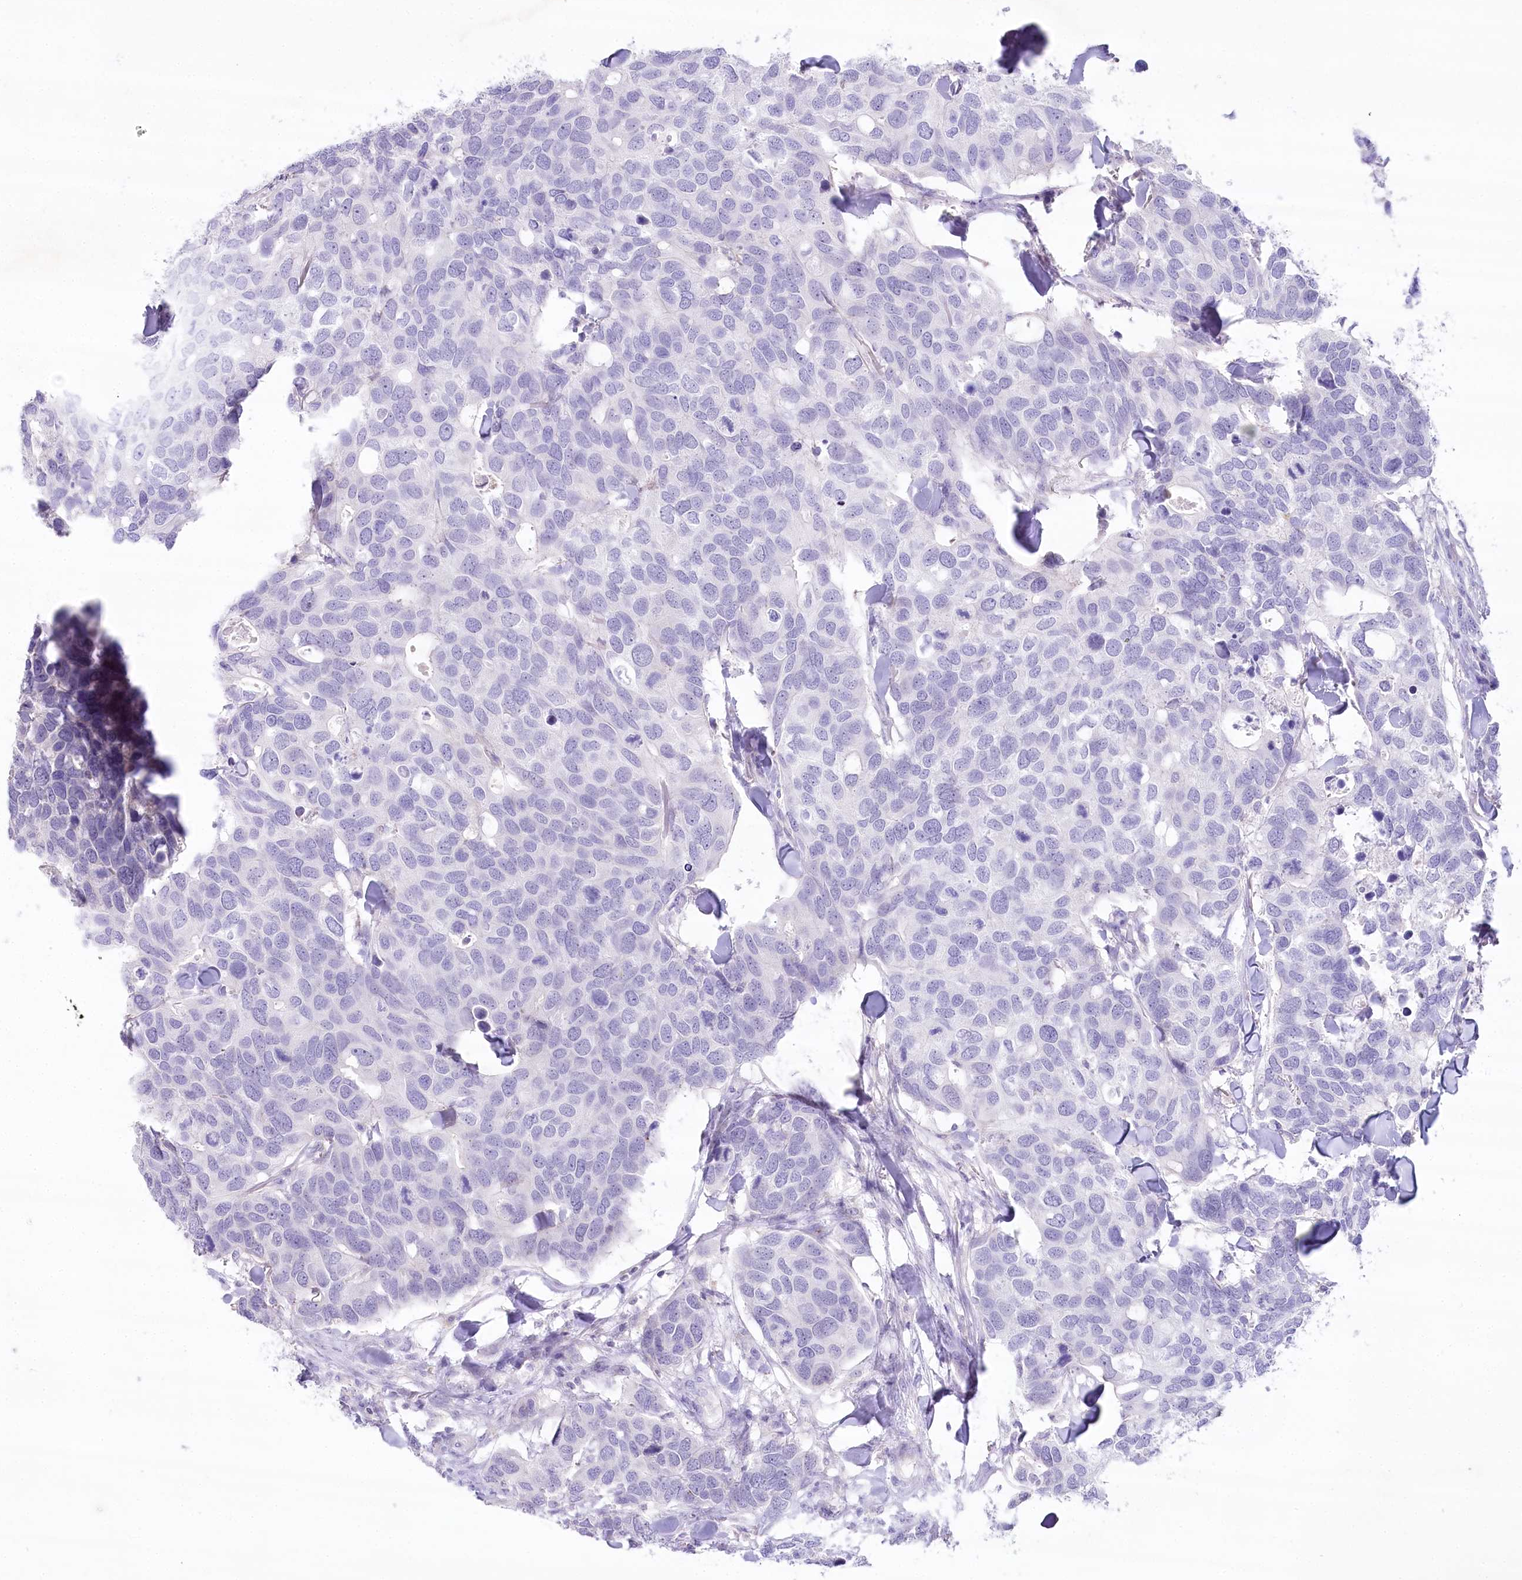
{"staining": {"intensity": "negative", "quantity": "none", "location": "none"}, "tissue": "breast cancer", "cell_type": "Tumor cells", "image_type": "cancer", "snomed": [{"axis": "morphology", "description": "Duct carcinoma"}, {"axis": "topography", "description": "Breast"}], "caption": "Tumor cells are negative for brown protein staining in breast cancer.", "gene": "MYOZ1", "patient": {"sex": "female", "age": 83}}